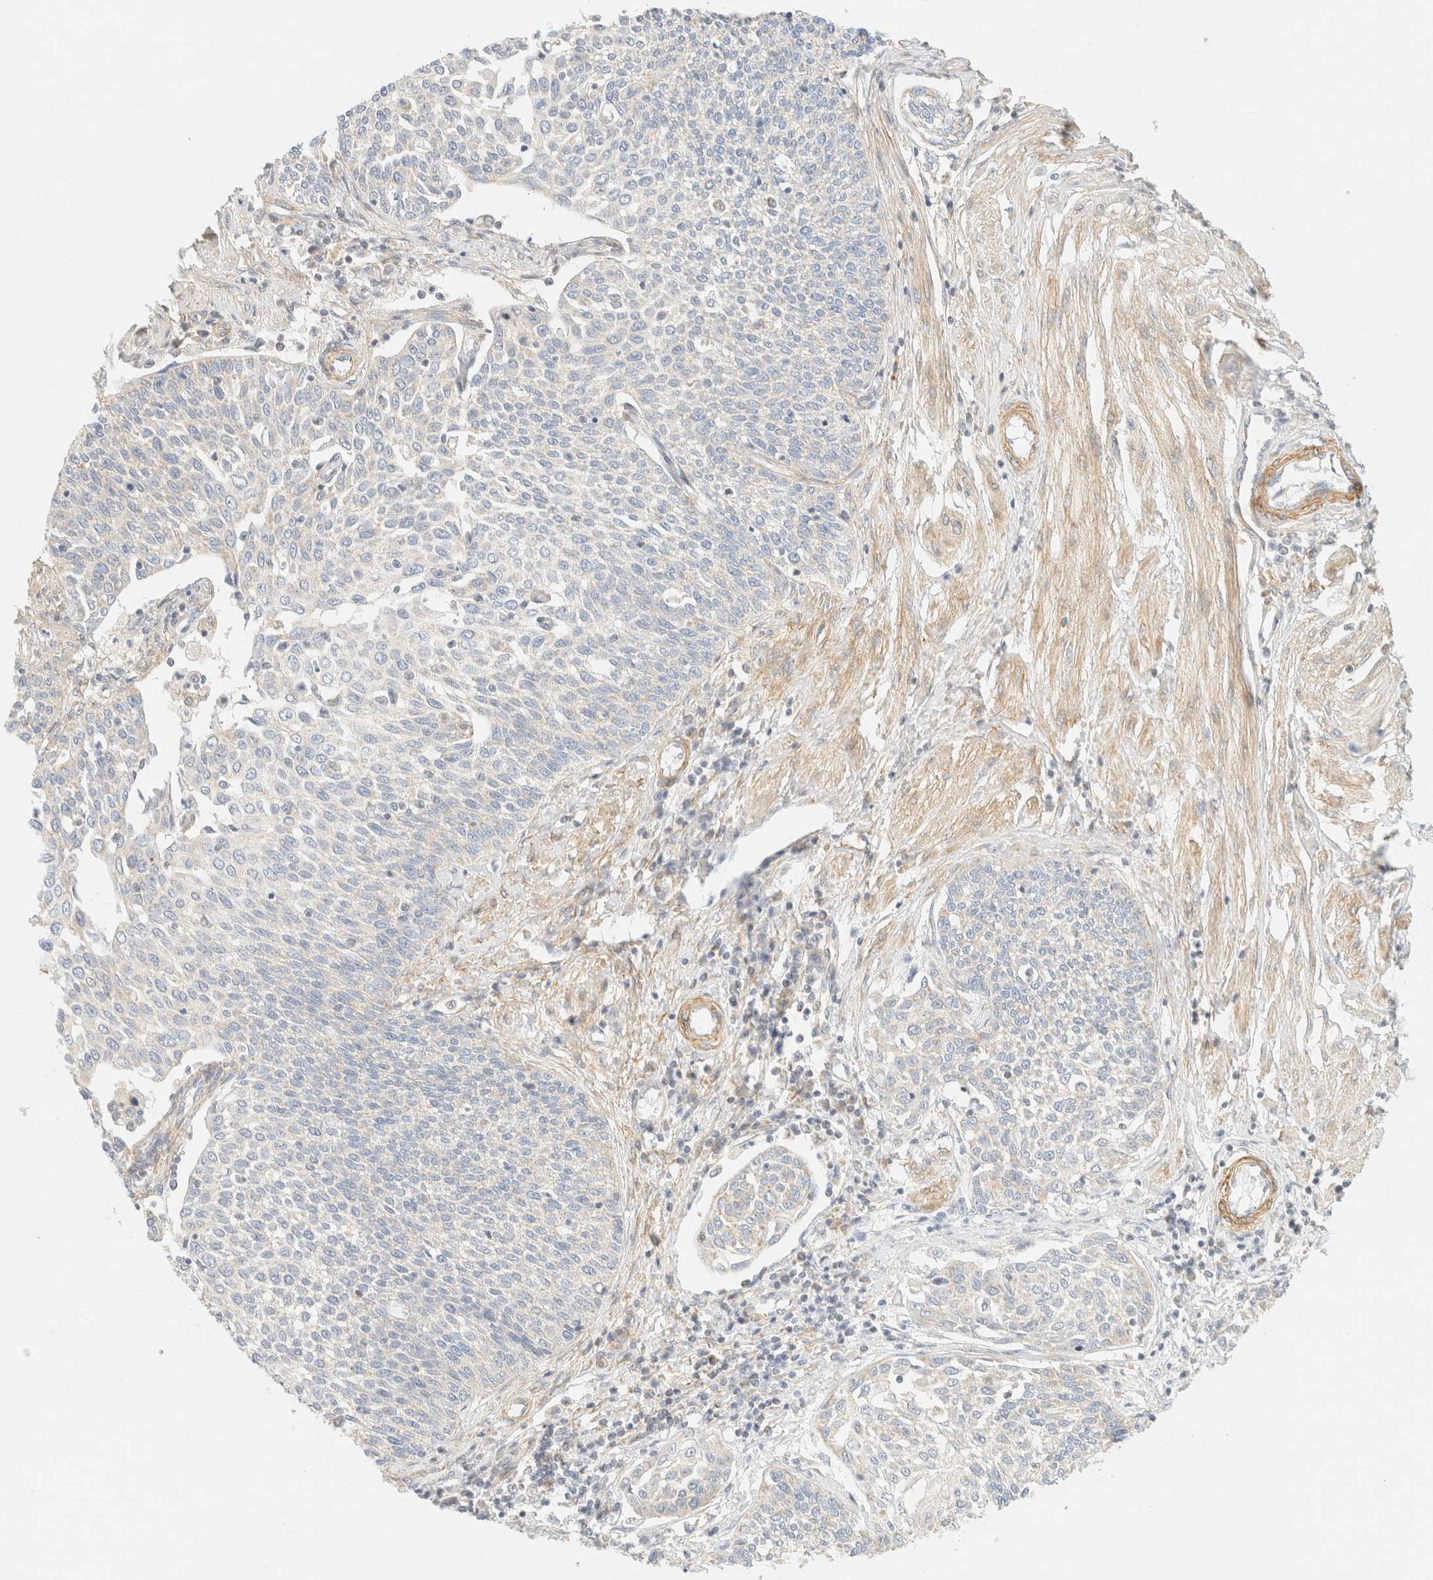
{"staining": {"intensity": "negative", "quantity": "none", "location": "none"}, "tissue": "cervical cancer", "cell_type": "Tumor cells", "image_type": "cancer", "snomed": [{"axis": "morphology", "description": "Squamous cell carcinoma, NOS"}, {"axis": "topography", "description": "Cervix"}], "caption": "Protein analysis of cervical cancer demonstrates no significant positivity in tumor cells.", "gene": "MRM3", "patient": {"sex": "female", "age": 34}}